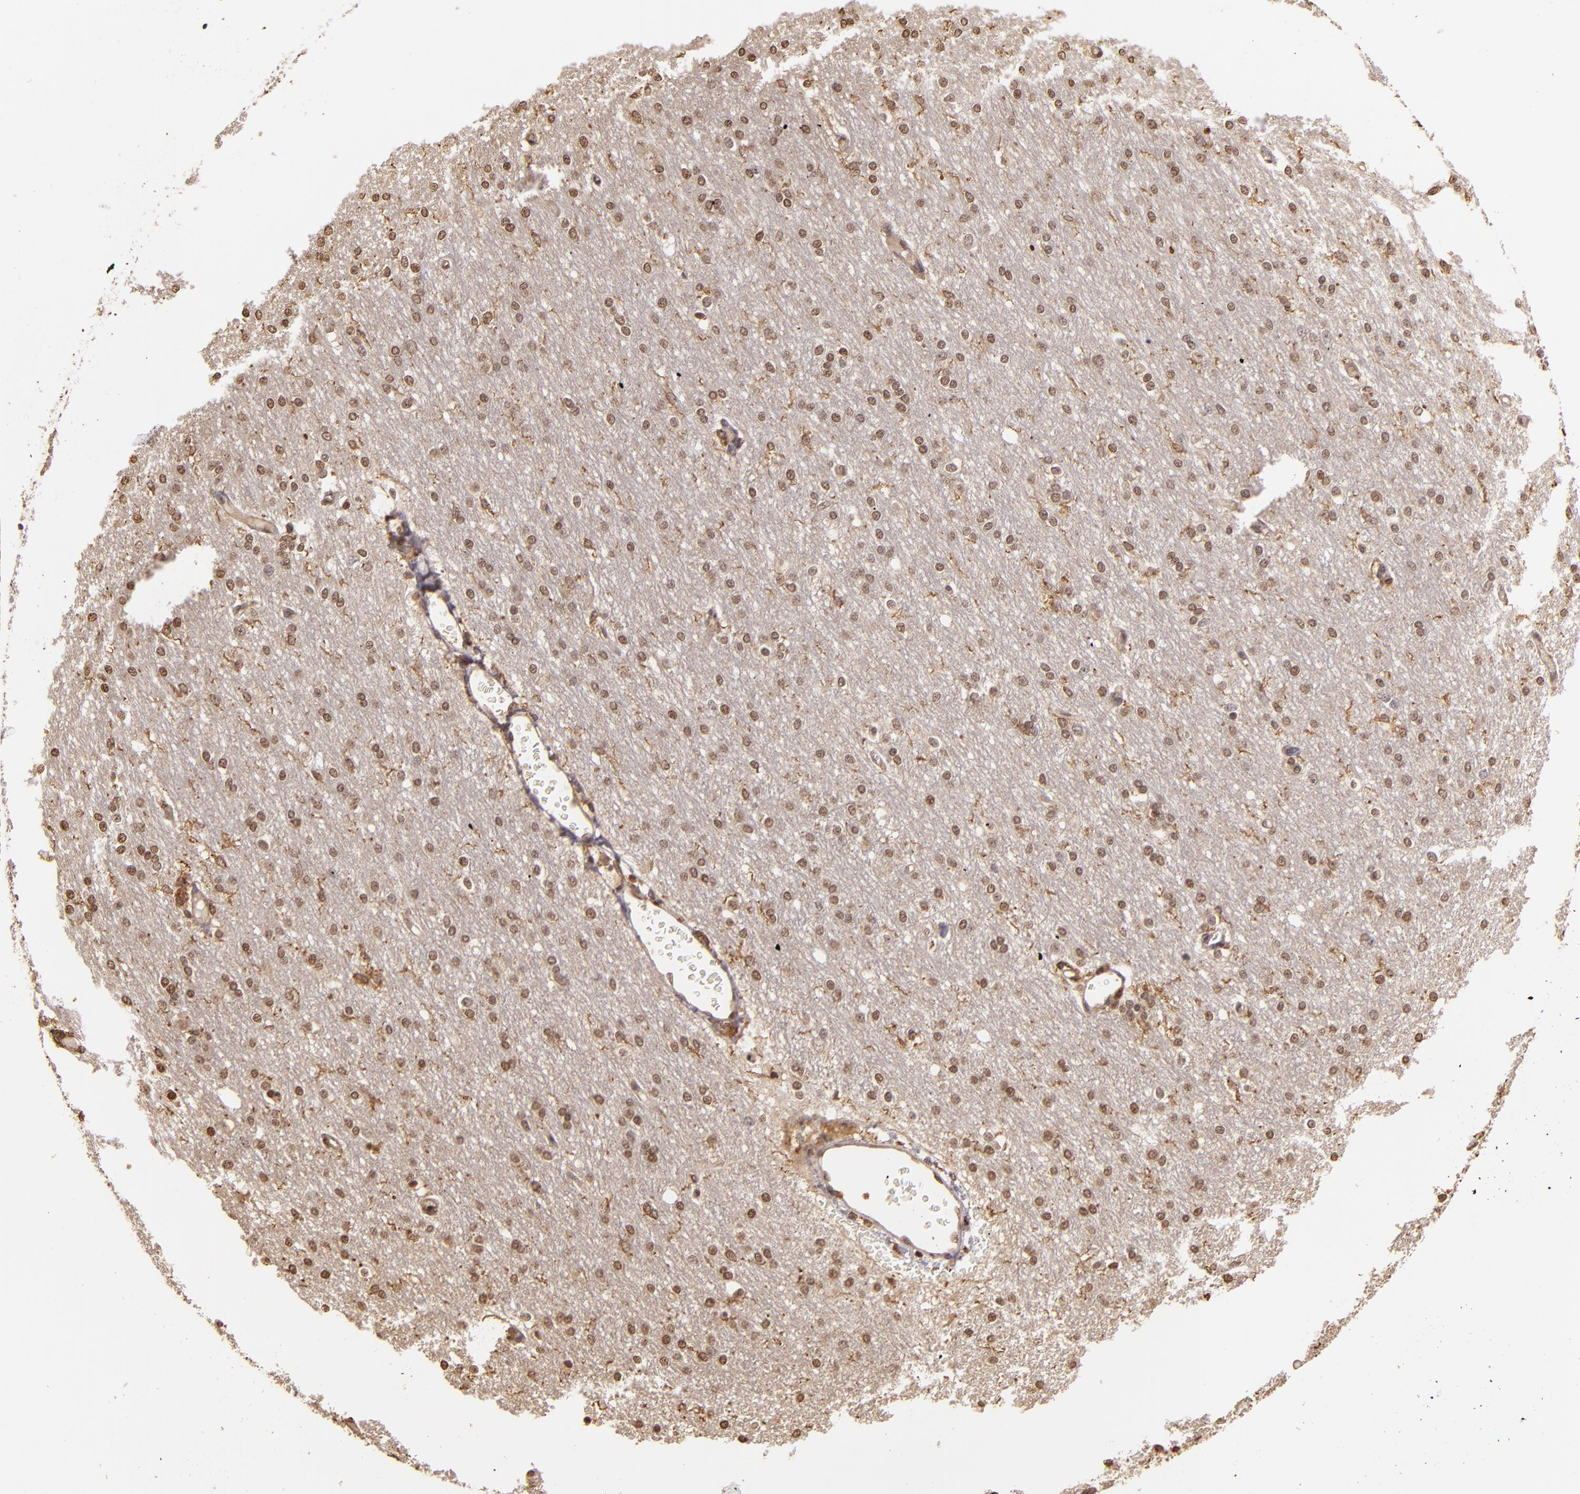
{"staining": {"intensity": "weak", "quantity": ">75%", "location": "nuclear"}, "tissue": "cerebral cortex", "cell_type": "Endothelial cells", "image_type": "normal", "snomed": [{"axis": "morphology", "description": "Normal tissue, NOS"}, {"axis": "morphology", "description": "Inflammation, NOS"}, {"axis": "topography", "description": "Cerebral cortex"}], "caption": "DAB immunohistochemical staining of unremarkable human cerebral cortex shows weak nuclear protein staining in about >75% of endothelial cells.", "gene": "ARPC2", "patient": {"sex": "male", "age": 6}}